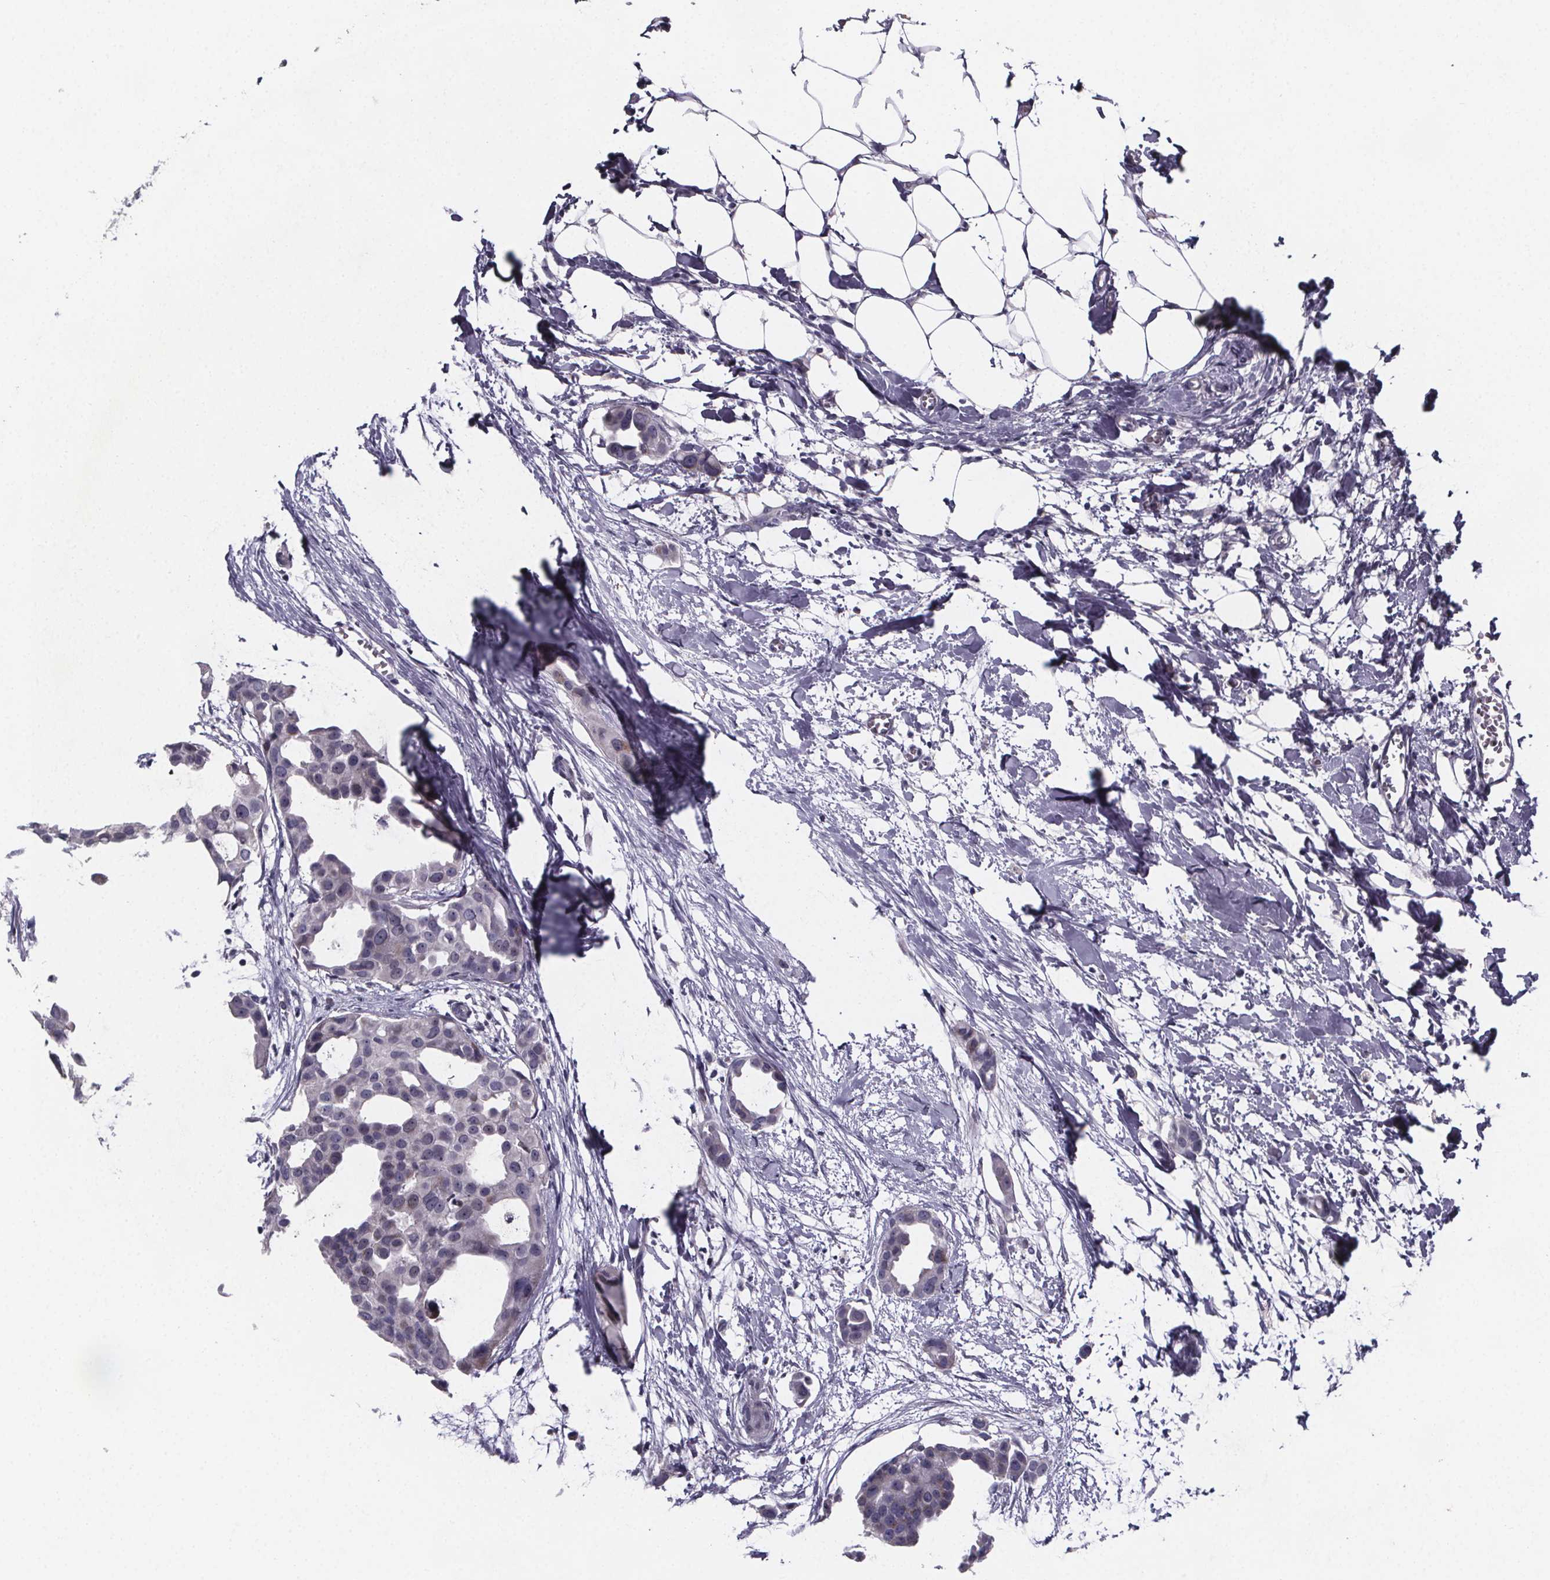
{"staining": {"intensity": "negative", "quantity": "none", "location": "none"}, "tissue": "breast cancer", "cell_type": "Tumor cells", "image_type": "cancer", "snomed": [{"axis": "morphology", "description": "Duct carcinoma"}, {"axis": "topography", "description": "Breast"}], "caption": "Tumor cells are negative for protein expression in human breast cancer (infiltrating ductal carcinoma).", "gene": "PAH", "patient": {"sex": "female", "age": 38}}